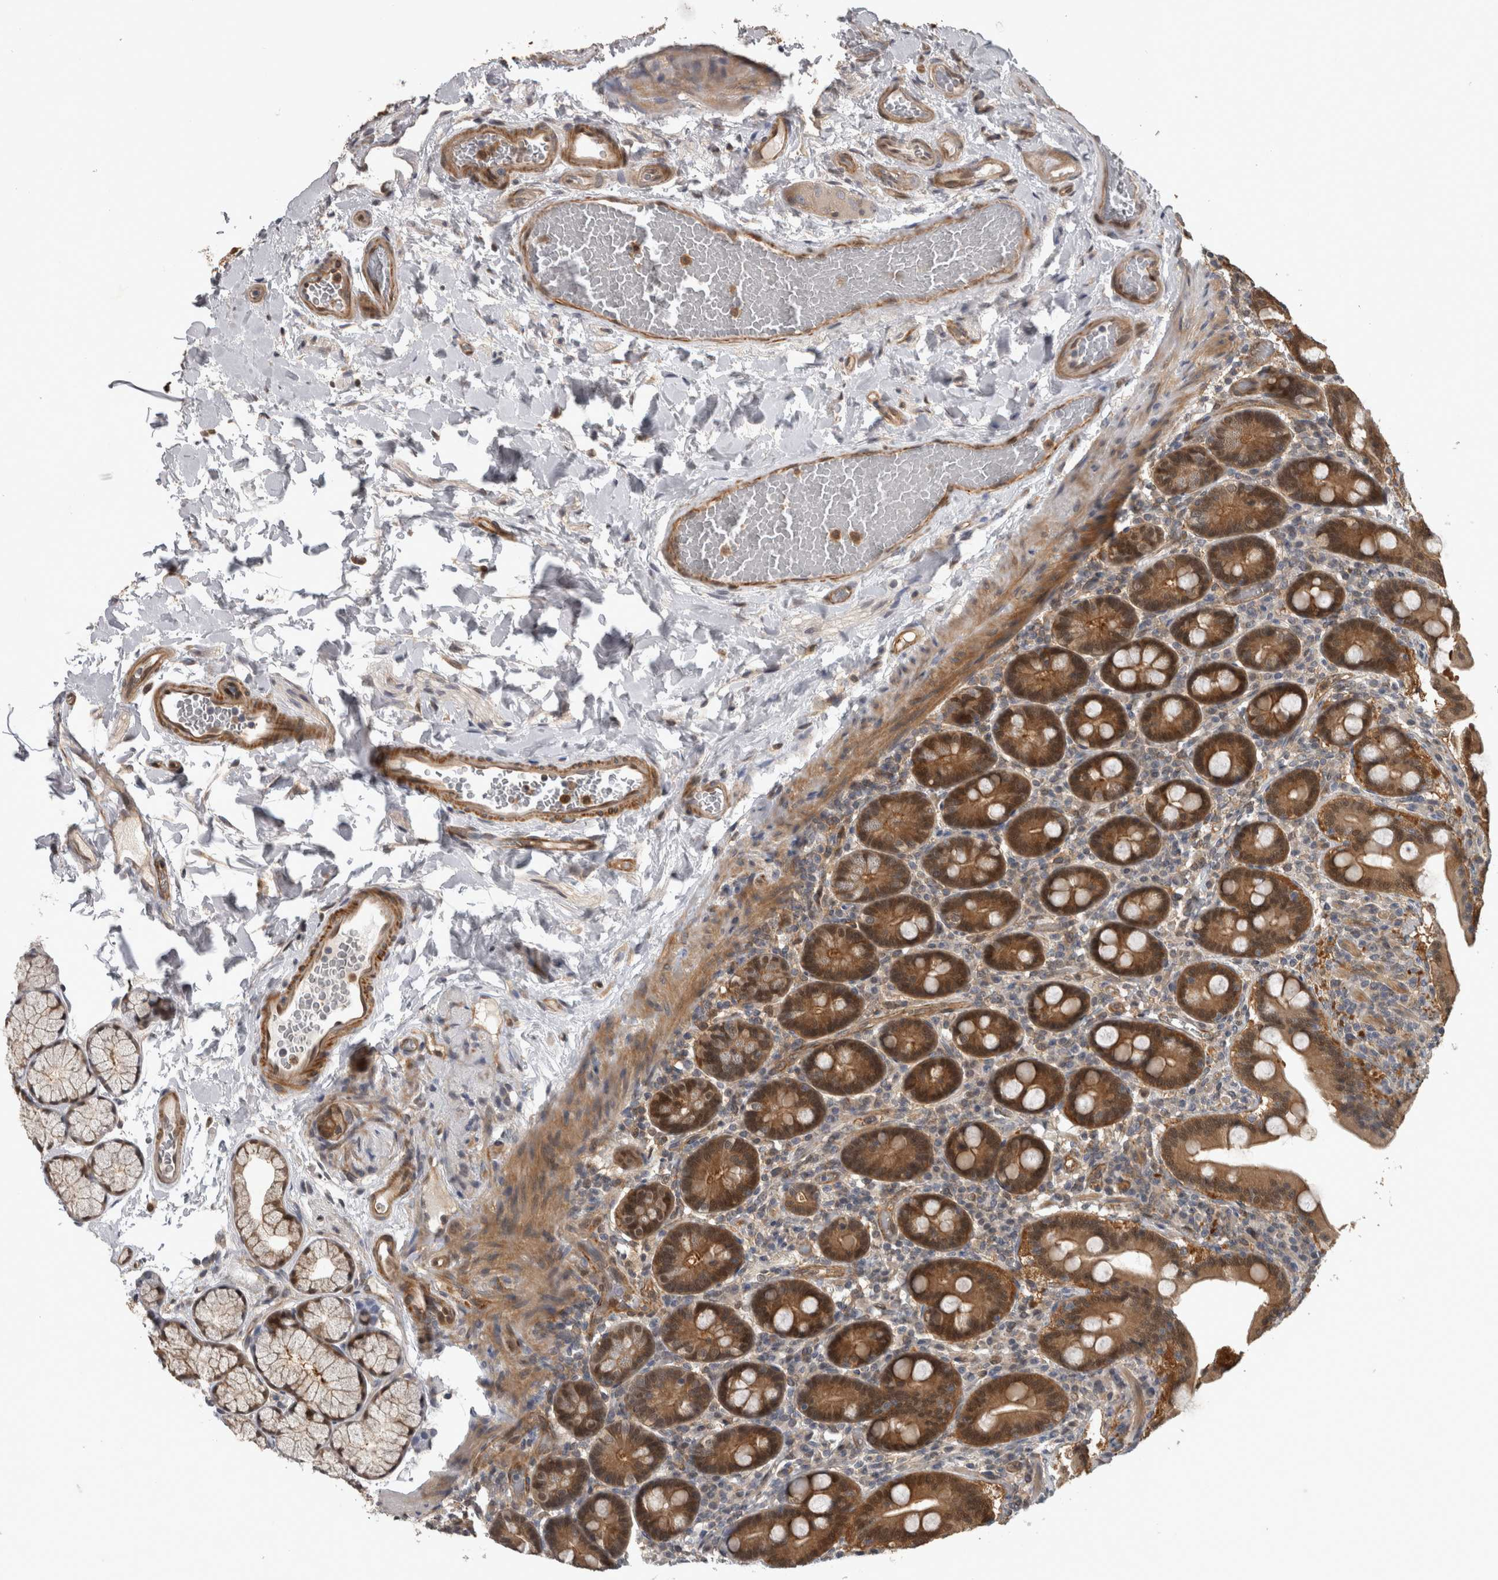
{"staining": {"intensity": "strong", "quantity": ">75%", "location": "cytoplasmic/membranous,nuclear"}, "tissue": "duodenum", "cell_type": "Glandular cells", "image_type": "normal", "snomed": [{"axis": "morphology", "description": "Normal tissue, NOS"}, {"axis": "topography", "description": "Duodenum"}], "caption": "Human duodenum stained with a brown dye demonstrates strong cytoplasmic/membranous,nuclear positive expression in approximately >75% of glandular cells.", "gene": "NAPRT", "patient": {"sex": "male", "age": 54}}